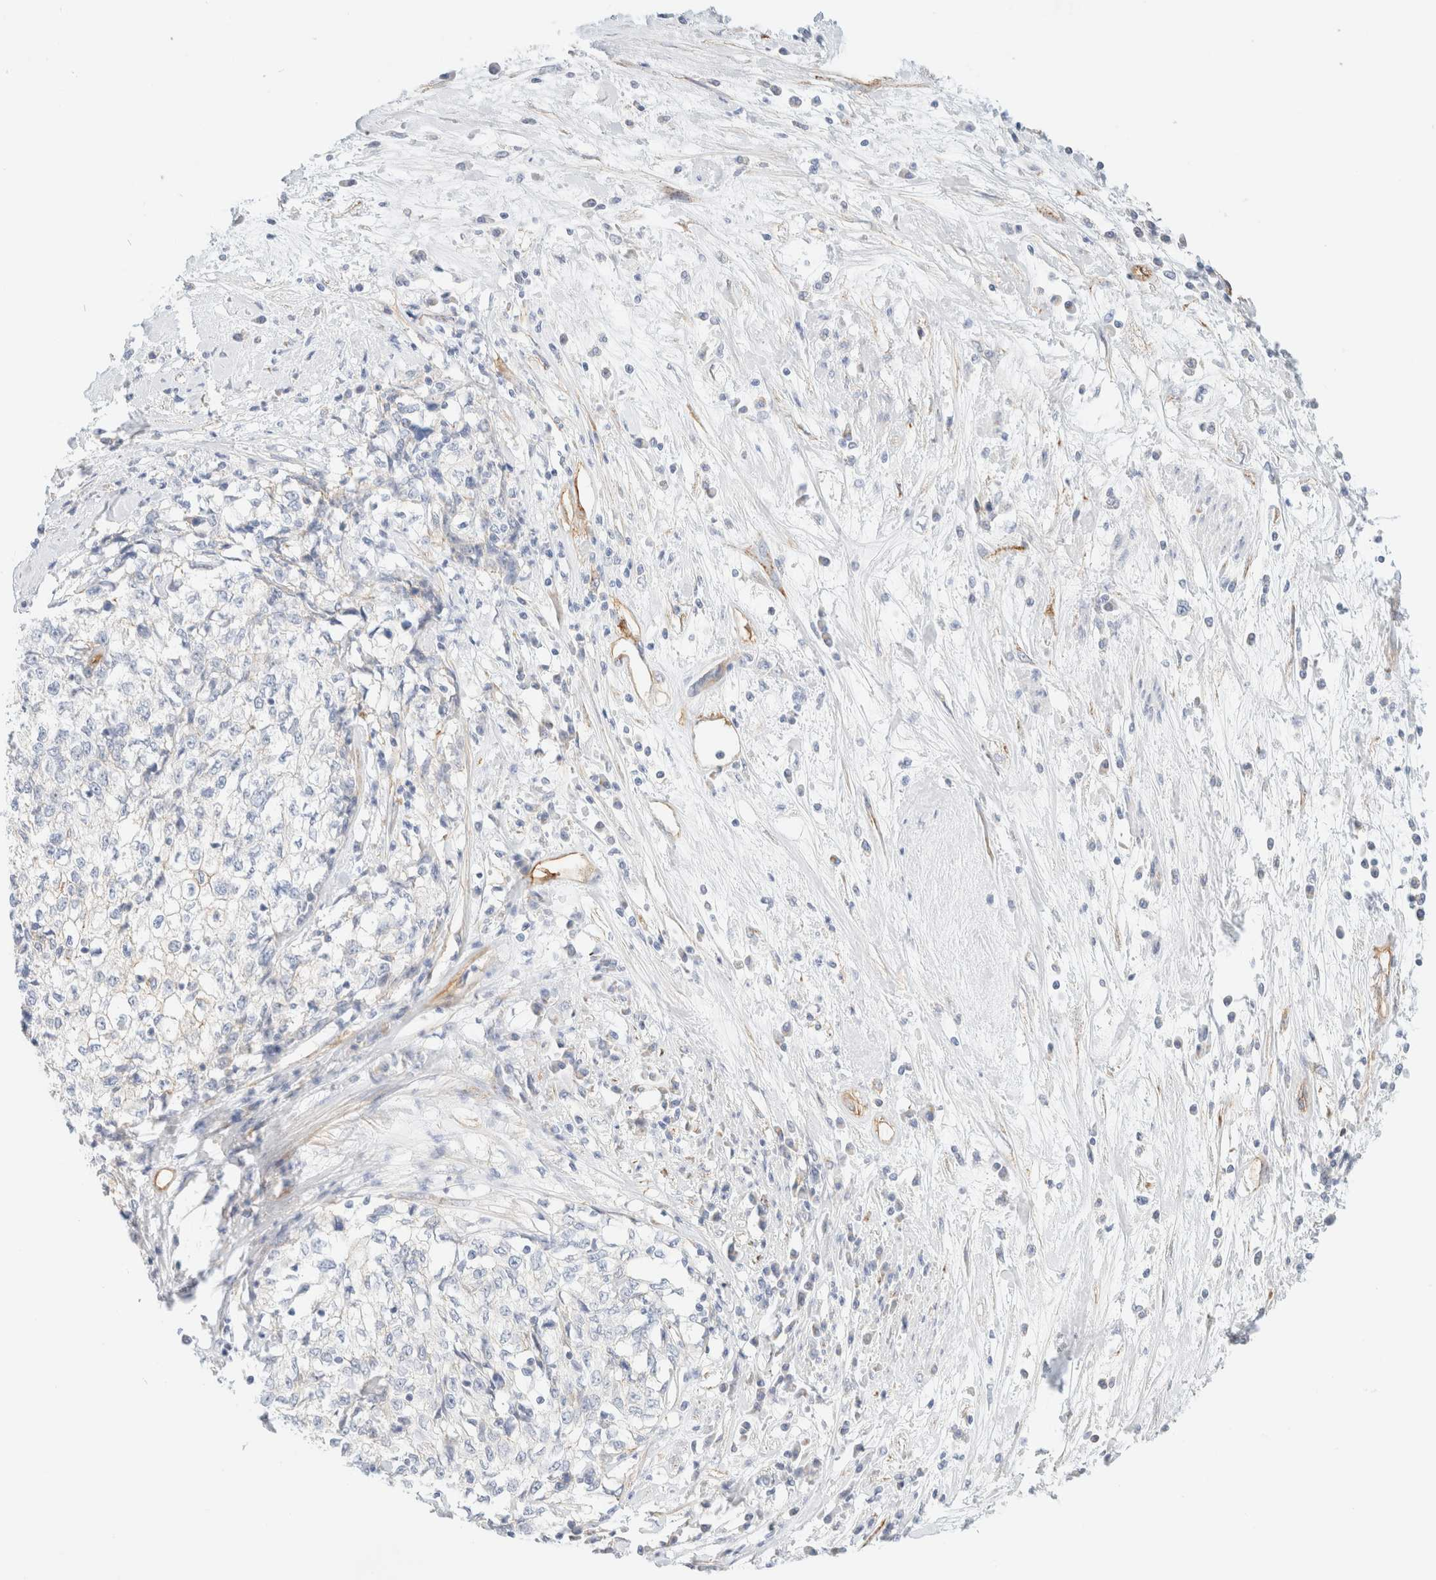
{"staining": {"intensity": "negative", "quantity": "none", "location": "none"}, "tissue": "cervical cancer", "cell_type": "Tumor cells", "image_type": "cancer", "snomed": [{"axis": "morphology", "description": "Squamous cell carcinoma, NOS"}, {"axis": "topography", "description": "Cervix"}], "caption": "This is an immunohistochemistry micrograph of squamous cell carcinoma (cervical). There is no positivity in tumor cells.", "gene": "CYB5R4", "patient": {"sex": "female", "age": 57}}